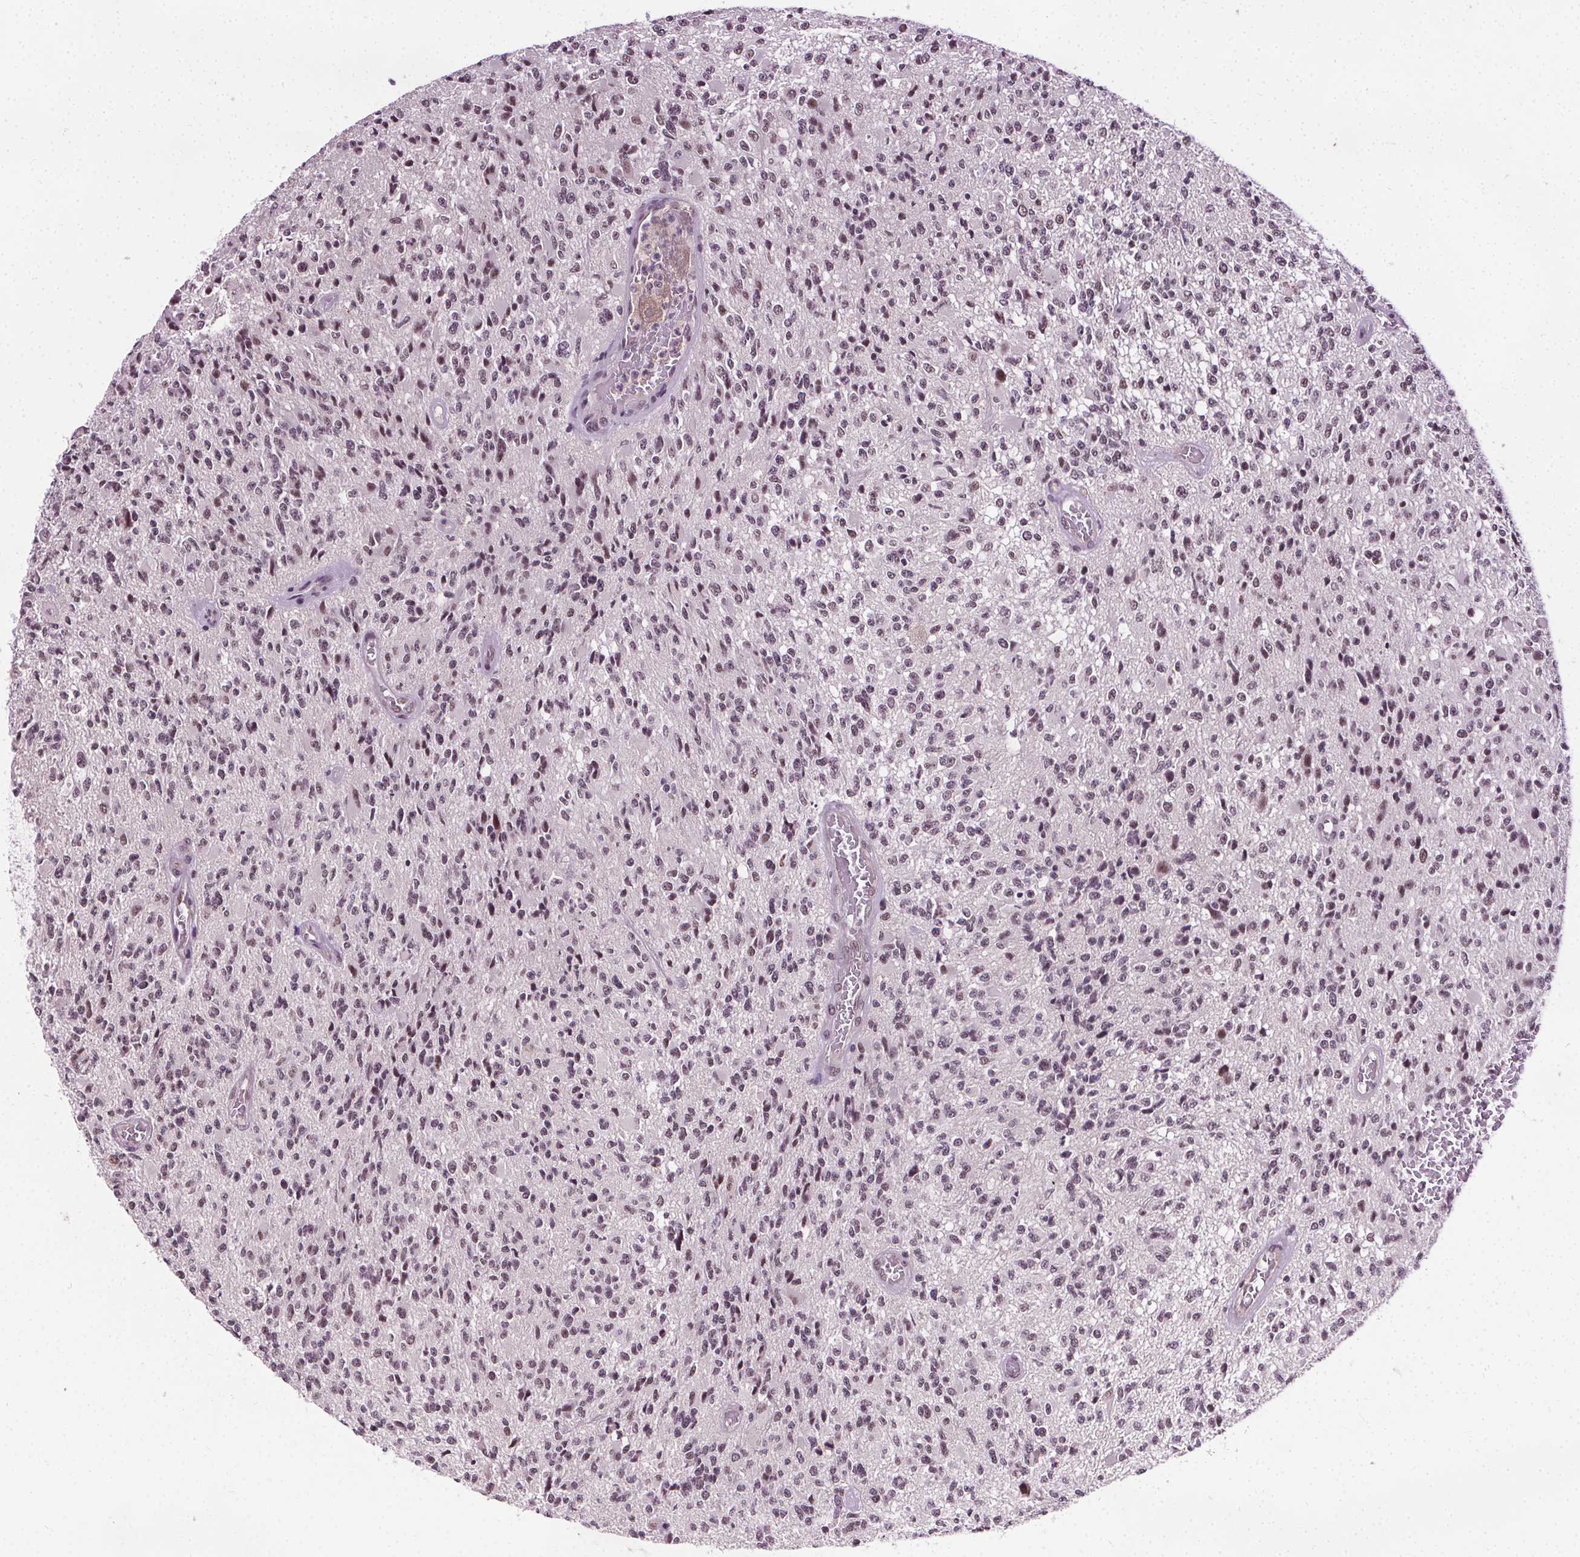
{"staining": {"intensity": "weak", "quantity": "25%-75%", "location": "nuclear"}, "tissue": "glioma", "cell_type": "Tumor cells", "image_type": "cancer", "snomed": [{"axis": "morphology", "description": "Glioma, malignant, High grade"}, {"axis": "topography", "description": "Brain"}], "caption": "Immunohistochemistry photomicrograph of neoplastic tissue: human high-grade glioma (malignant) stained using IHC exhibits low levels of weak protein expression localized specifically in the nuclear of tumor cells, appearing as a nuclear brown color.", "gene": "MED6", "patient": {"sex": "female", "age": 63}}